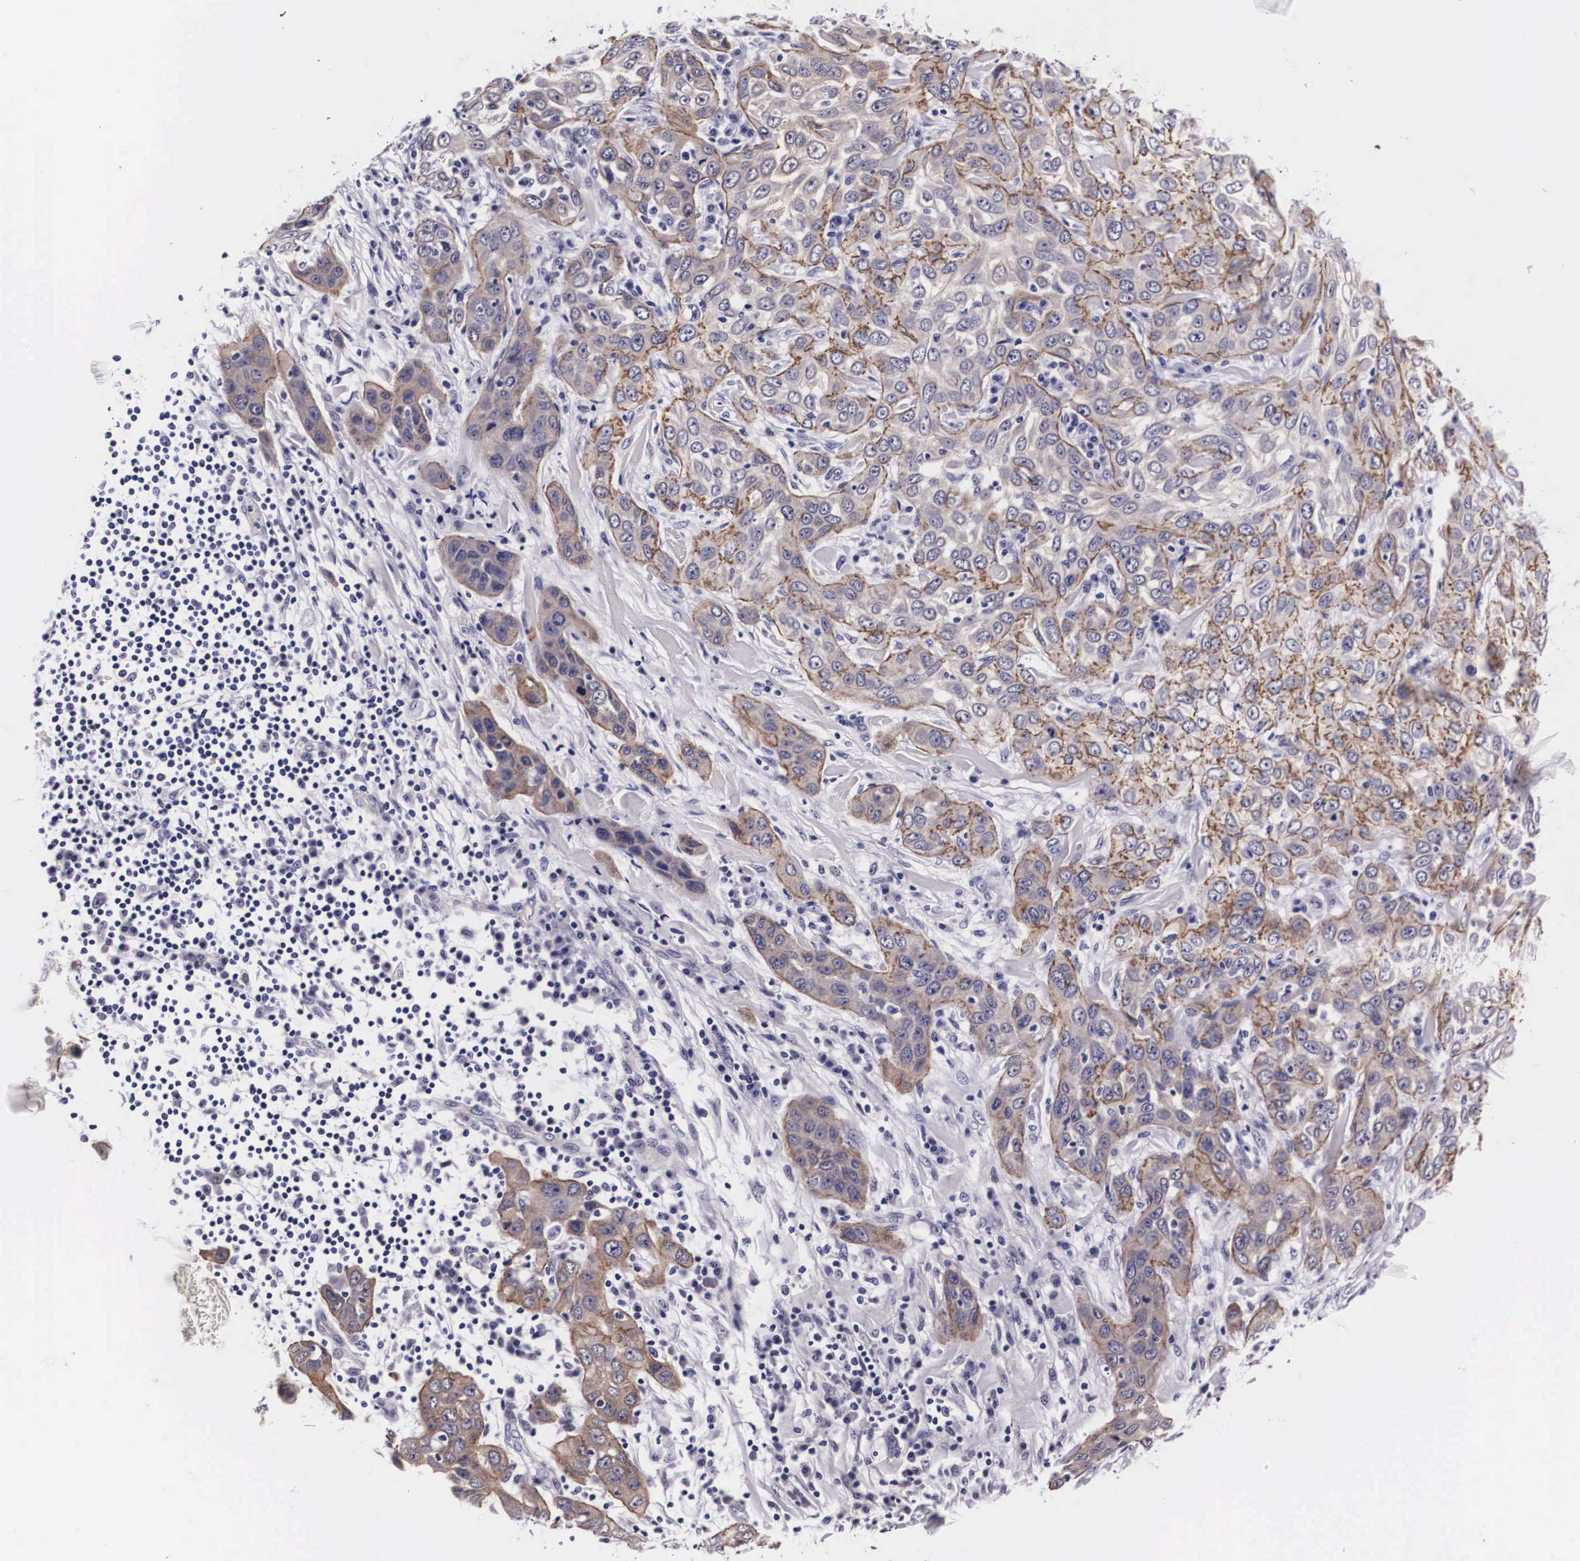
{"staining": {"intensity": "moderate", "quantity": "25%-75%", "location": "cytoplasmic/membranous"}, "tissue": "skin cancer", "cell_type": "Tumor cells", "image_type": "cancer", "snomed": [{"axis": "morphology", "description": "Squamous cell carcinoma, NOS"}, {"axis": "topography", "description": "Skin"}], "caption": "Immunohistochemical staining of human skin squamous cell carcinoma exhibits medium levels of moderate cytoplasmic/membranous expression in about 25%-75% of tumor cells.", "gene": "PHETA2", "patient": {"sex": "male", "age": 84}}